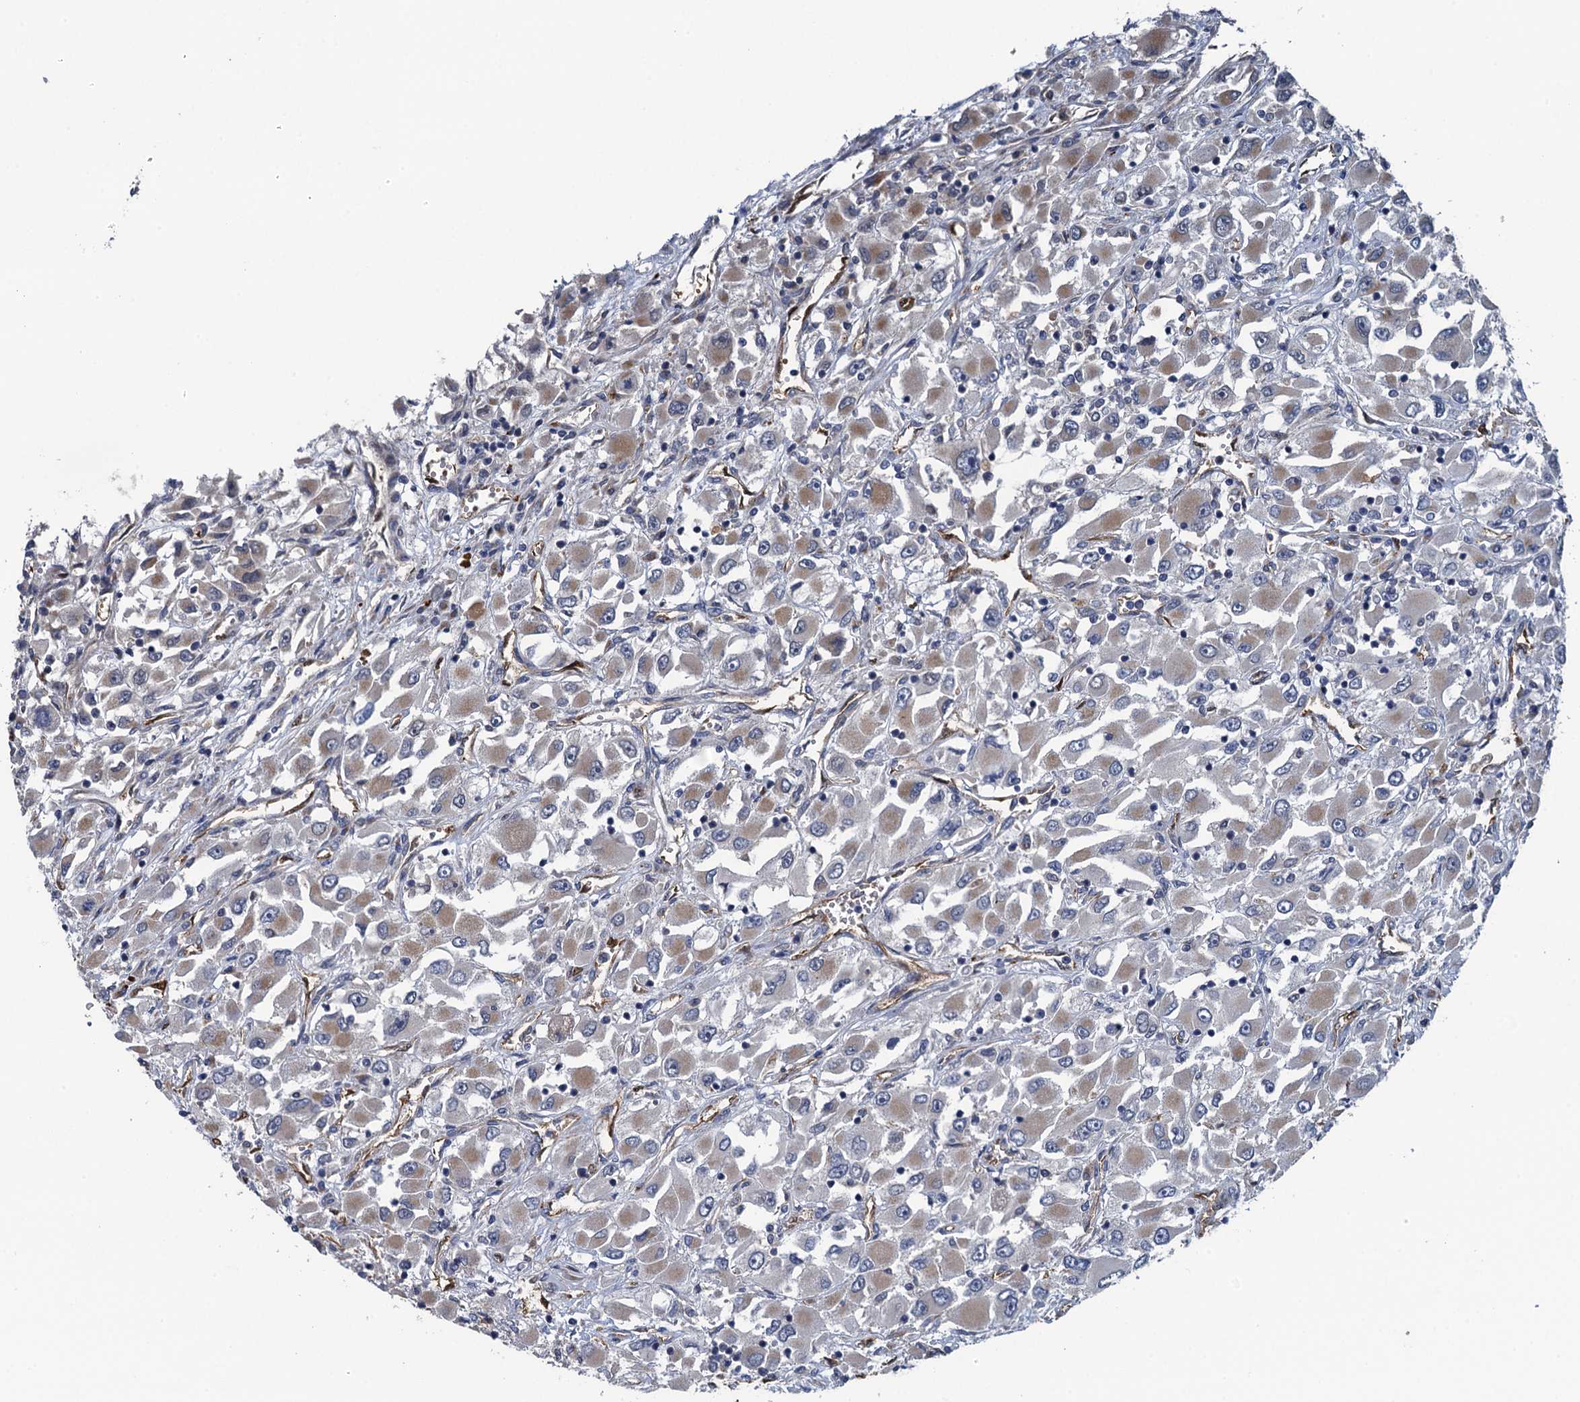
{"staining": {"intensity": "weak", "quantity": "25%-75%", "location": "cytoplasmic/membranous"}, "tissue": "renal cancer", "cell_type": "Tumor cells", "image_type": "cancer", "snomed": [{"axis": "morphology", "description": "Adenocarcinoma, NOS"}, {"axis": "topography", "description": "Kidney"}], "caption": "Human adenocarcinoma (renal) stained with a protein marker displays weak staining in tumor cells.", "gene": "KBTBD8", "patient": {"sex": "female", "age": 52}}